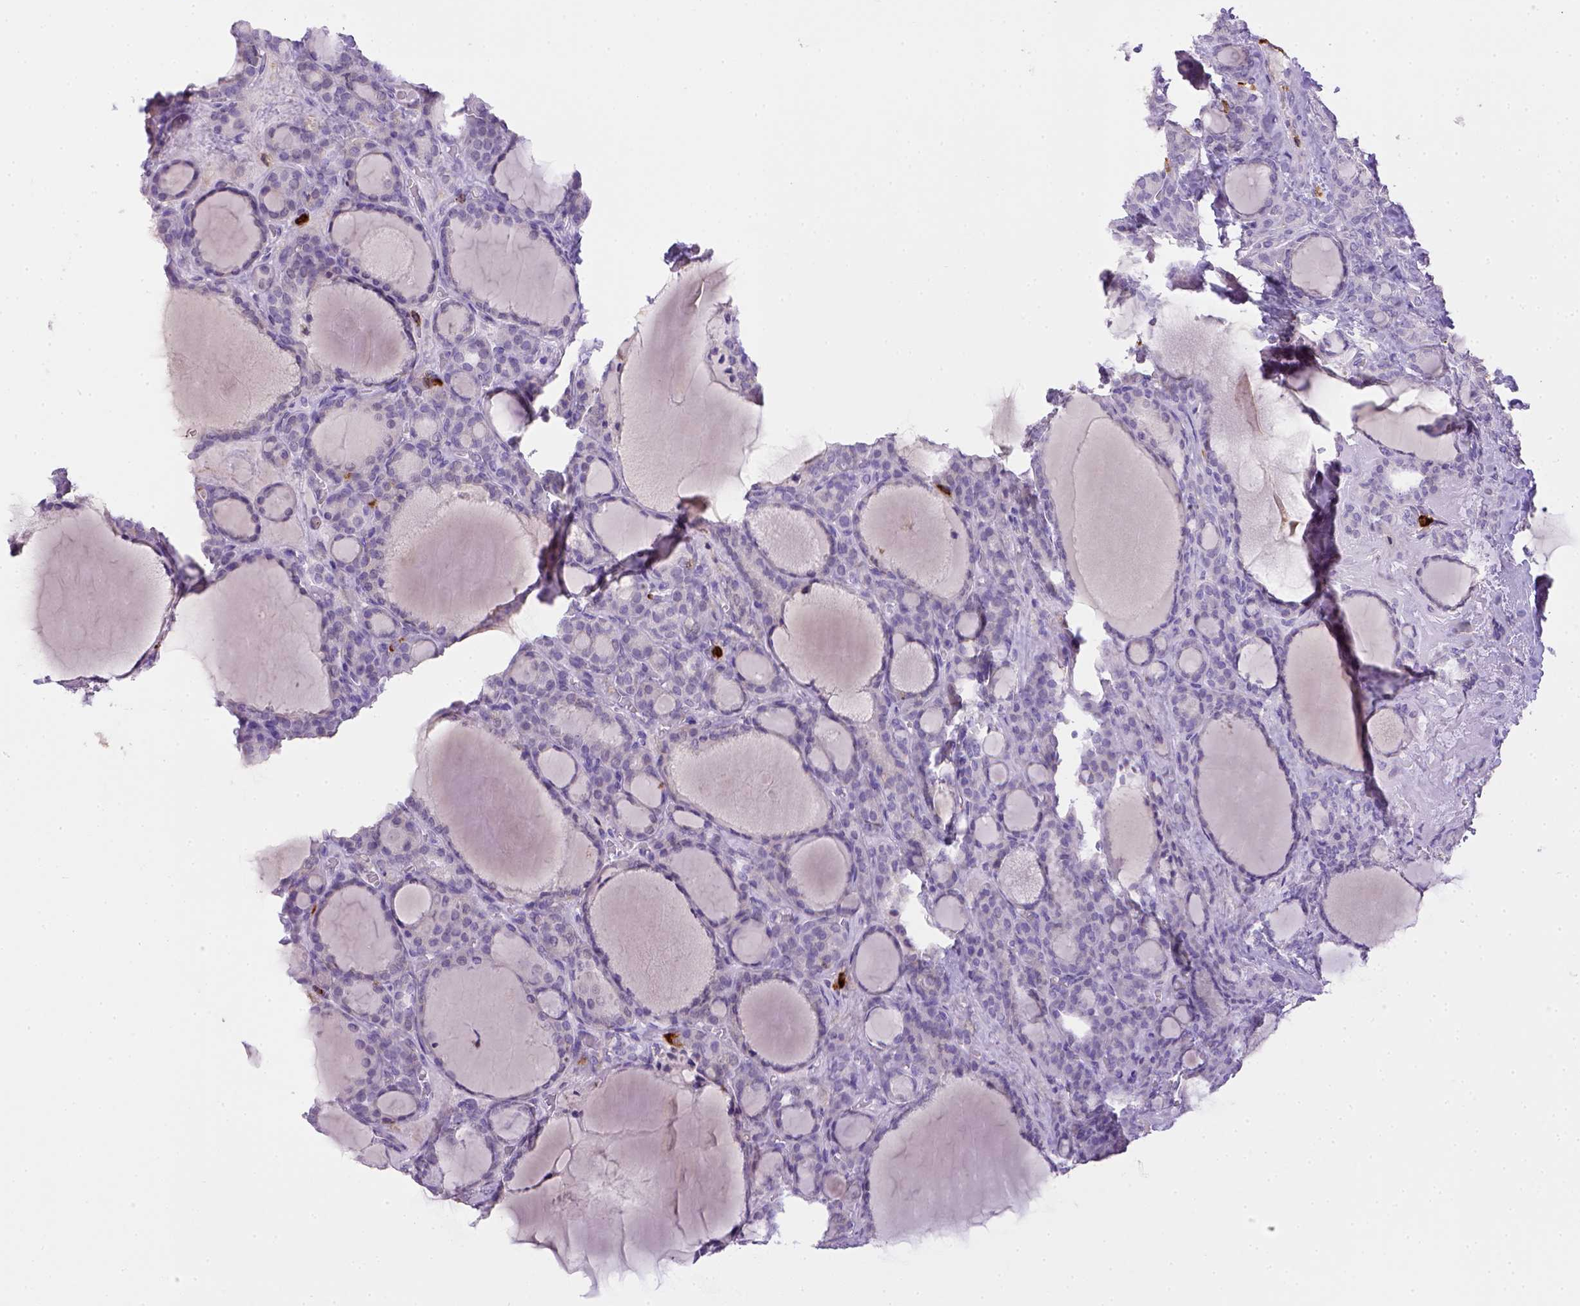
{"staining": {"intensity": "negative", "quantity": "none", "location": "none"}, "tissue": "thyroid cancer", "cell_type": "Tumor cells", "image_type": "cancer", "snomed": [{"axis": "morphology", "description": "Normal tissue, NOS"}, {"axis": "morphology", "description": "Follicular adenoma carcinoma, NOS"}, {"axis": "topography", "description": "Thyroid gland"}], "caption": "A micrograph of follicular adenoma carcinoma (thyroid) stained for a protein exhibits no brown staining in tumor cells. The staining was performed using DAB (3,3'-diaminobenzidine) to visualize the protein expression in brown, while the nuclei were stained in blue with hematoxylin (Magnification: 20x).", "gene": "ITGAM", "patient": {"sex": "female", "age": 31}}